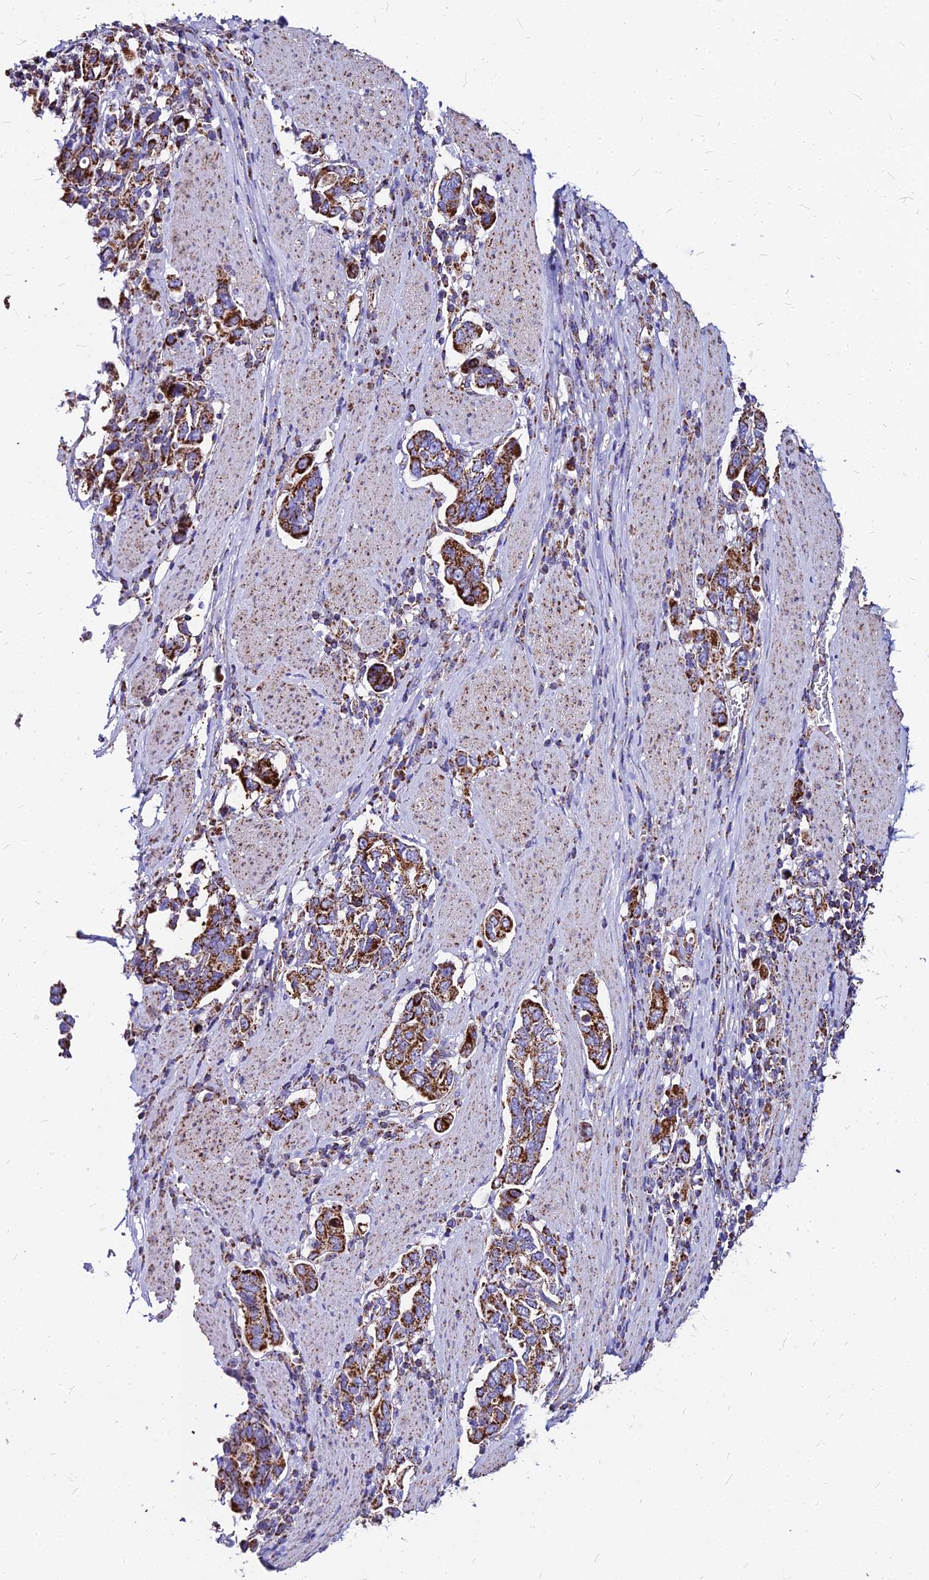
{"staining": {"intensity": "strong", "quantity": ">75%", "location": "cytoplasmic/membranous"}, "tissue": "stomach cancer", "cell_type": "Tumor cells", "image_type": "cancer", "snomed": [{"axis": "morphology", "description": "Adenocarcinoma, NOS"}, {"axis": "topography", "description": "Stomach, upper"}, {"axis": "topography", "description": "Stomach"}], "caption": "Immunohistochemical staining of stomach cancer (adenocarcinoma) exhibits high levels of strong cytoplasmic/membranous expression in about >75% of tumor cells. Nuclei are stained in blue.", "gene": "DLD", "patient": {"sex": "male", "age": 62}}